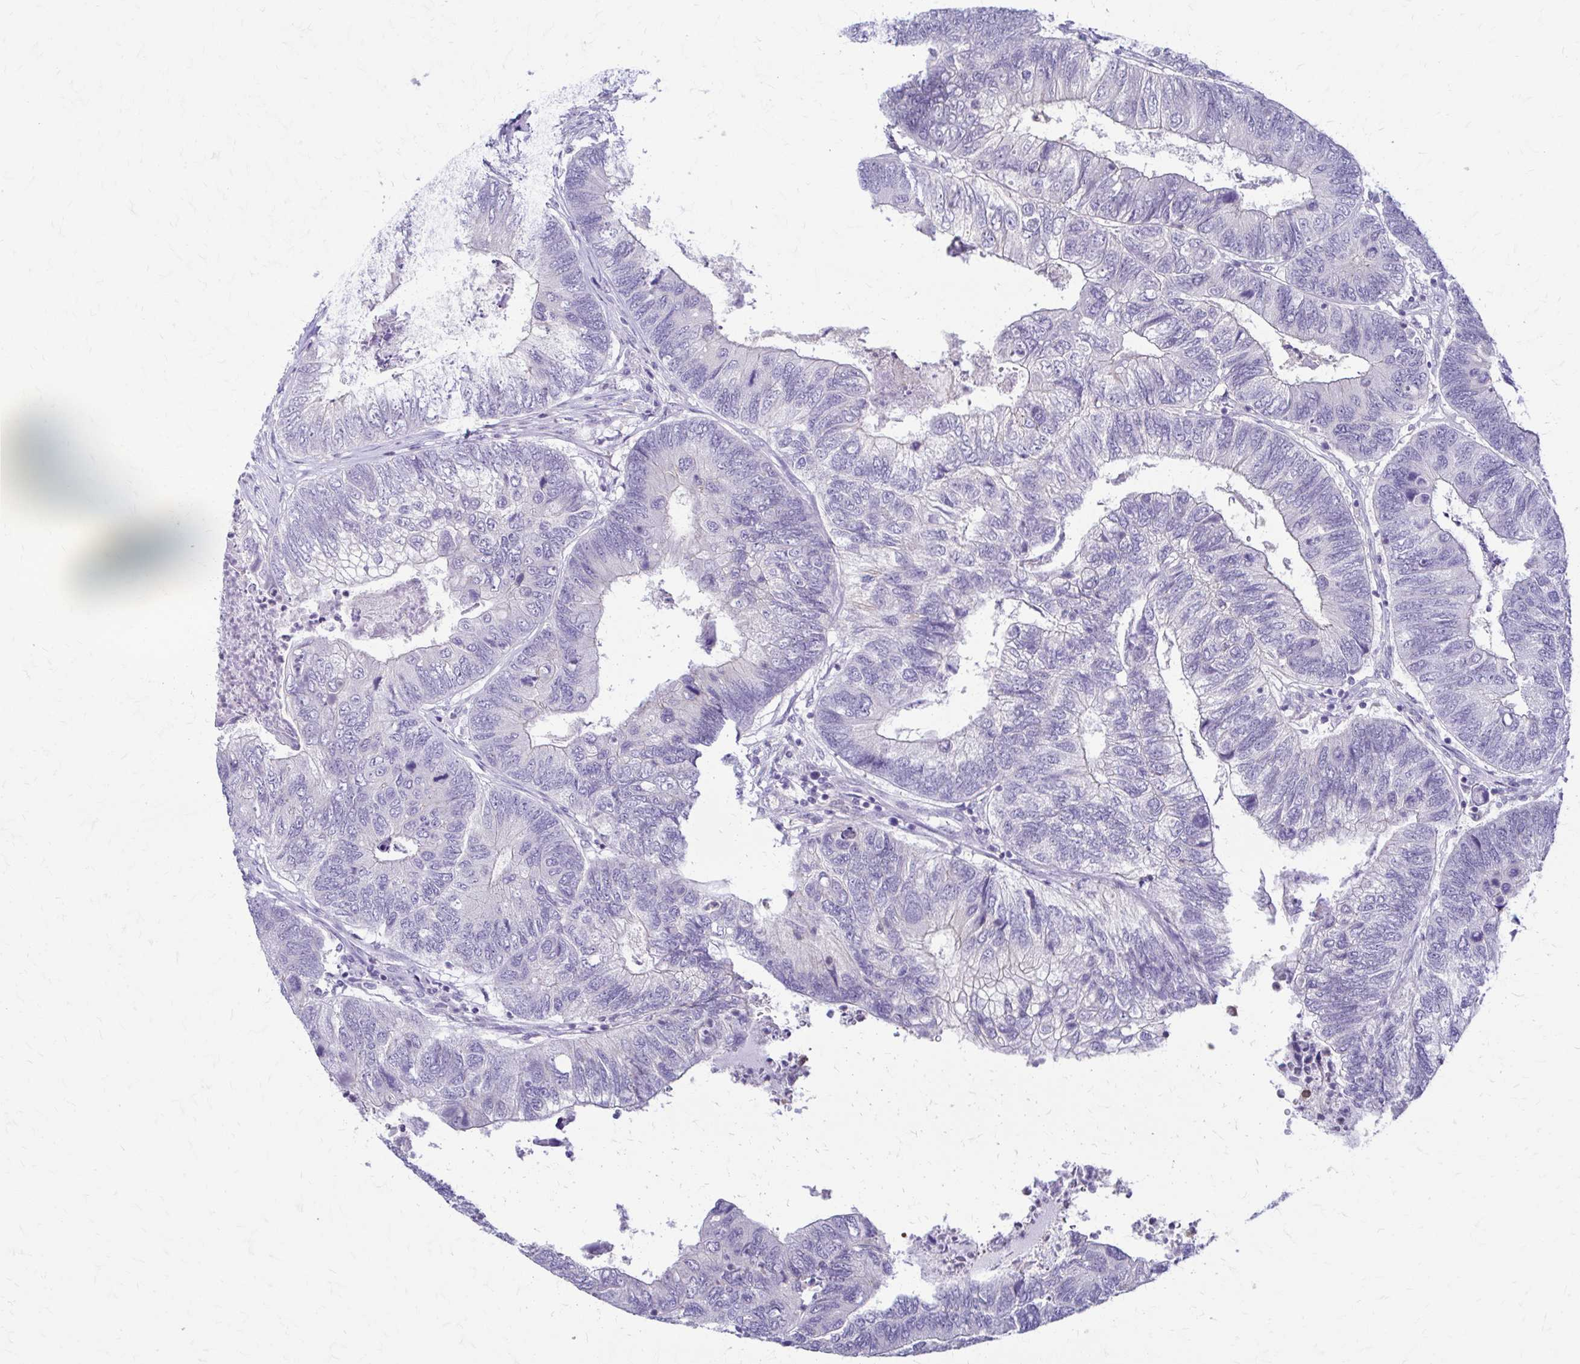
{"staining": {"intensity": "negative", "quantity": "none", "location": "none"}, "tissue": "colorectal cancer", "cell_type": "Tumor cells", "image_type": "cancer", "snomed": [{"axis": "morphology", "description": "Adenocarcinoma, NOS"}, {"axis": "topography", "description": "Colon"}], "caption": "DAB (3,3'-diaminobenzidine) immunohistochemical staining of human colorectal cancer displays no significant positivity in tumor cells. The staining is performed using DAB brown chromogen with nuclei counter-stained in using hematoxylin.", "gene": "PIK3AP1", "patient": {"sex": "female", "age": 67}}